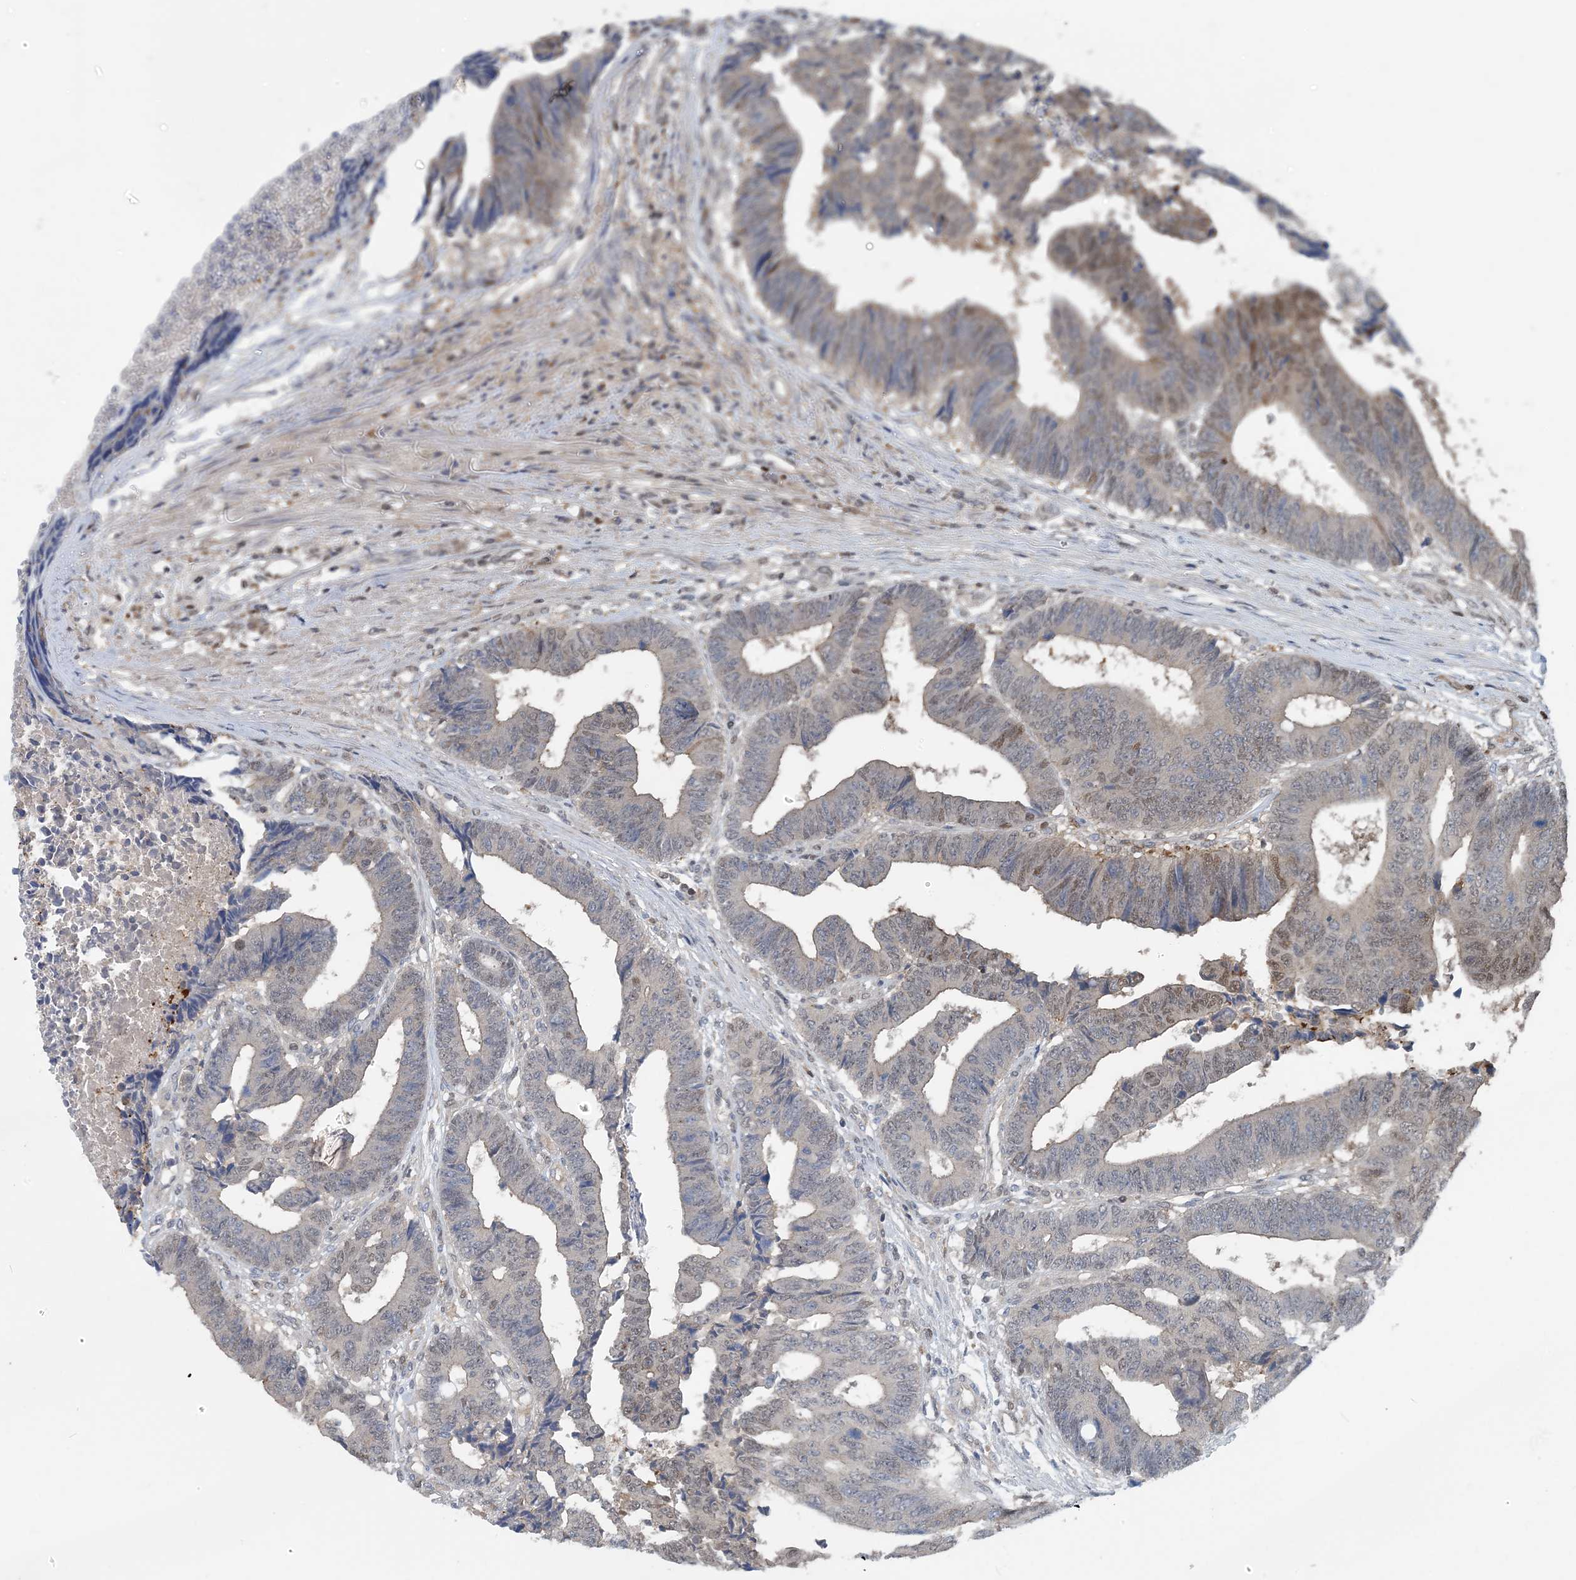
{"staining": {"intensity": "moderate", "quantity": "<25%", "location": "cytoplasmic/membranous,nuclear"}, "tissue": "colorectal cancer", "cell_type": "Tumor cells", "image_type": "cancer", "snomed": [{"axis": "morphology", "description": "Adenocarcinoma, NOS"}, {"axis": "topography", "description": "Rectum"}], "caption": "A photomicrograph of adenocarcinoma (colorectal) stained for a protein shows moderate cytoplasmic/membranous and nuclear brown staining in tumor cells.", "gene": "HIKESHI", "patient": {"sex": "male", "age": 84}}